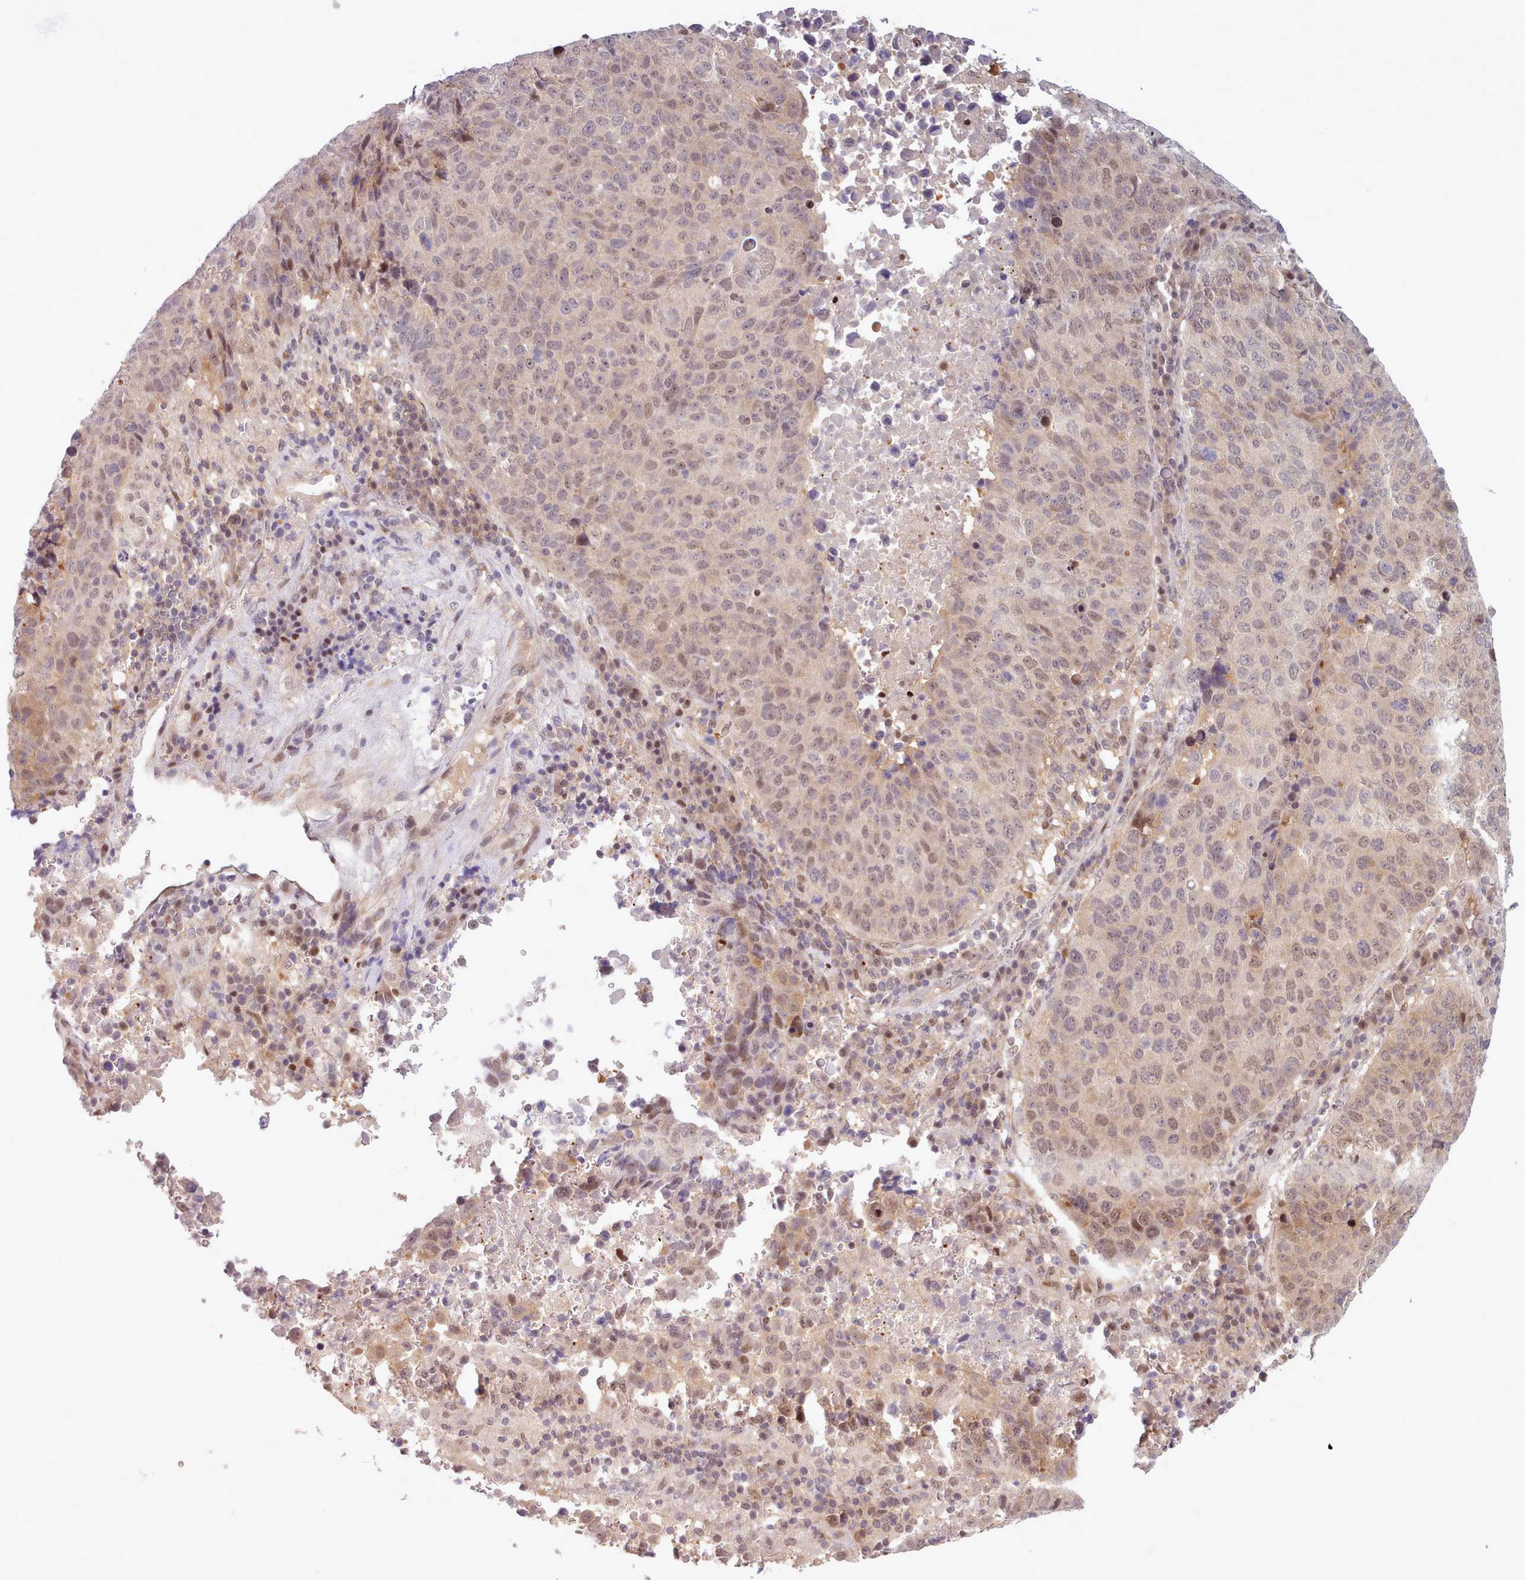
{"staining": {"intensity": "weak", "quantity": "25%-75%", "location": "nuclear"}, "tissue": "lung cancer", "cell_type": "Tumor cells", "image_type": "cancer", "snomed": [{"axis": "morphology", "description": "Squamous cell carcinoma, NOS"}, {"axis": "topography", "description": "Lung"}], "caption": "There is low levels of weak nuclear staining in tumor cells of lung cancer (squamous cell carcinoma), as demonstrated by immunohistochemical staining (brown color).", "gene": "KBTBD7", "patient": {"sex": "male", "age": 73}}